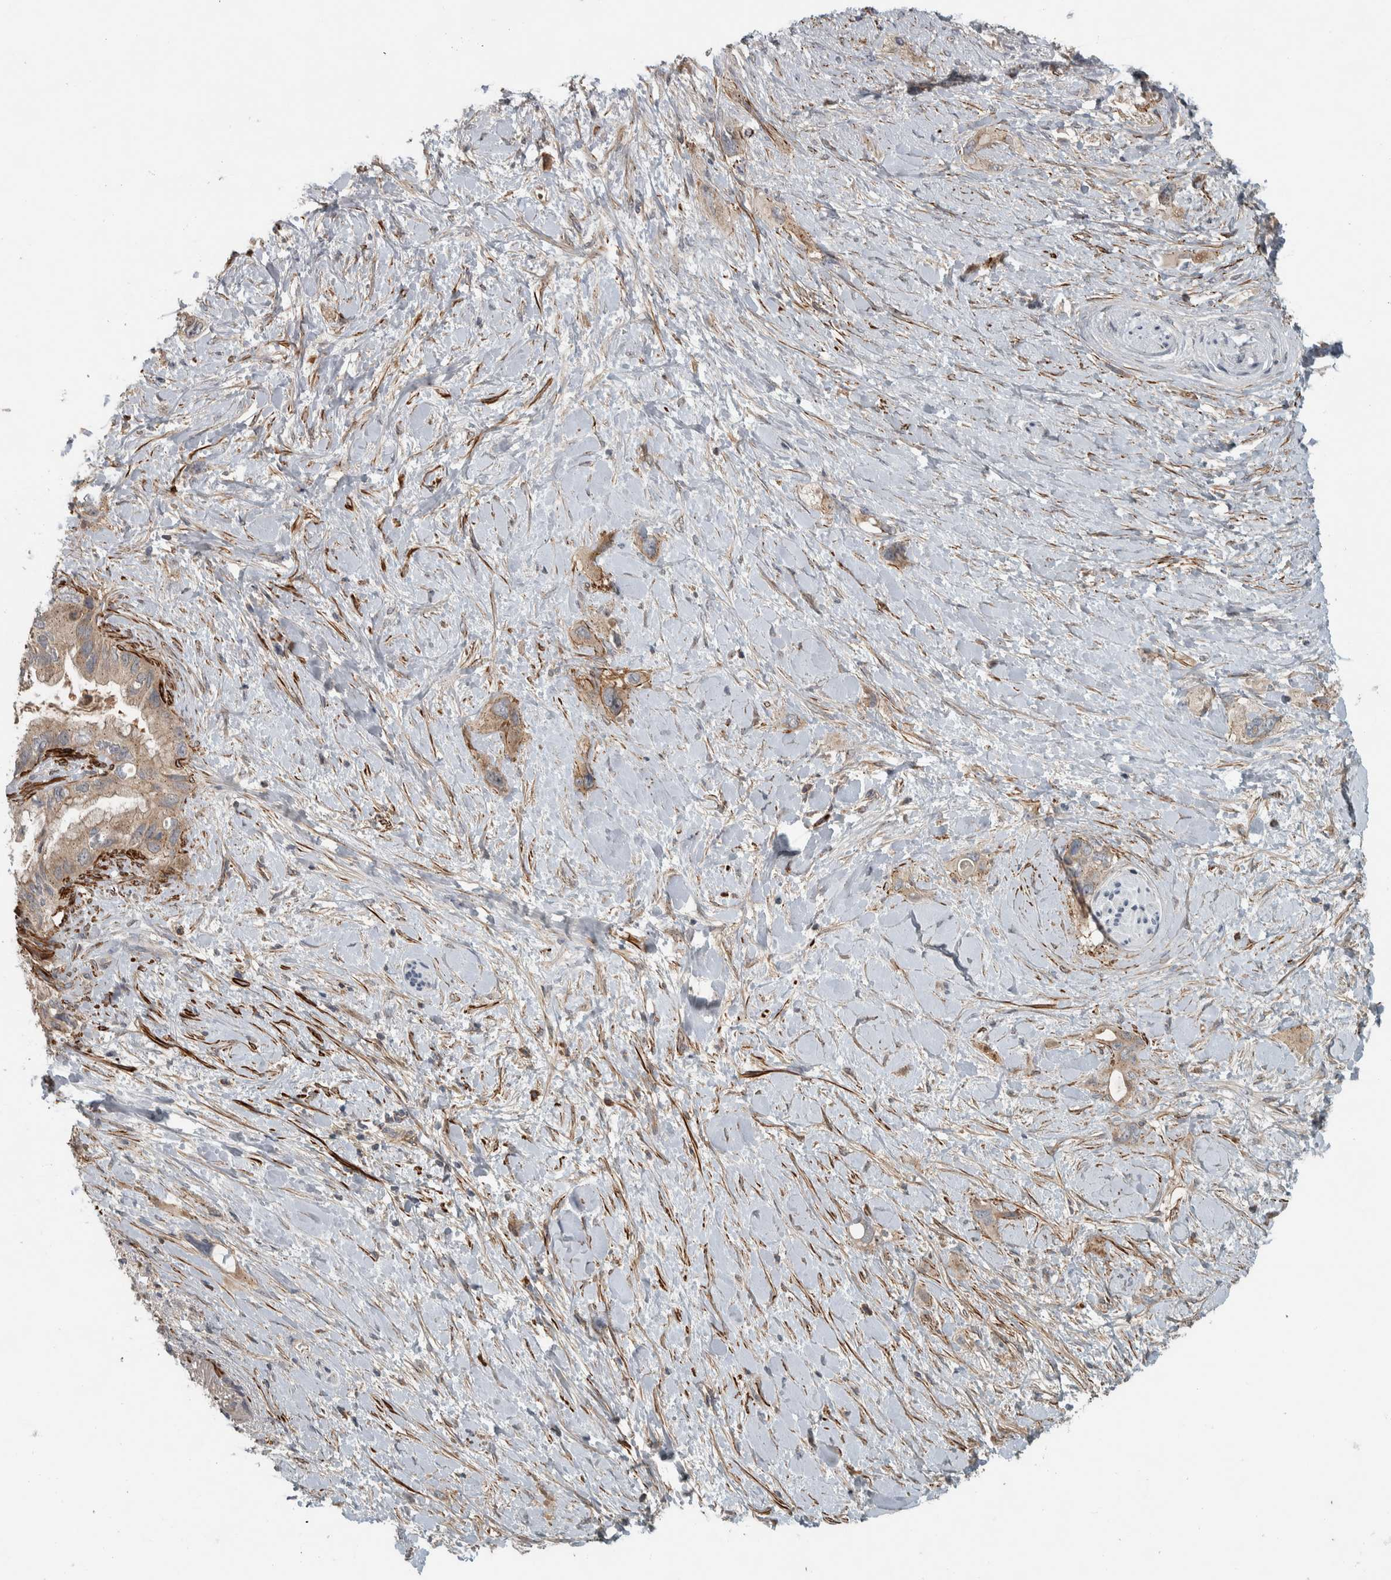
{"staining": {"intensity": "weak", "quantity": ">75%", "location": "cytoplasmic/membranous"}, "tissue": "pancreatic cancer", "cell_type": "Tumor cells", "image_type": "cancer", "snomed": [{"axis": "morphology", "description": "Adenocarcinoma, NOS"}, {"axis": "topography", "description": "Pancreas"}], "caption": "Immunohistochemical staining of pancreatic adenocarcinoma exhibits low levels of weak cytoplasmic/membranous protein positivity in approximately >75% of tumor cells.", "gene": "LBHD1", "patient": {"sex": "female", "age": 56}}